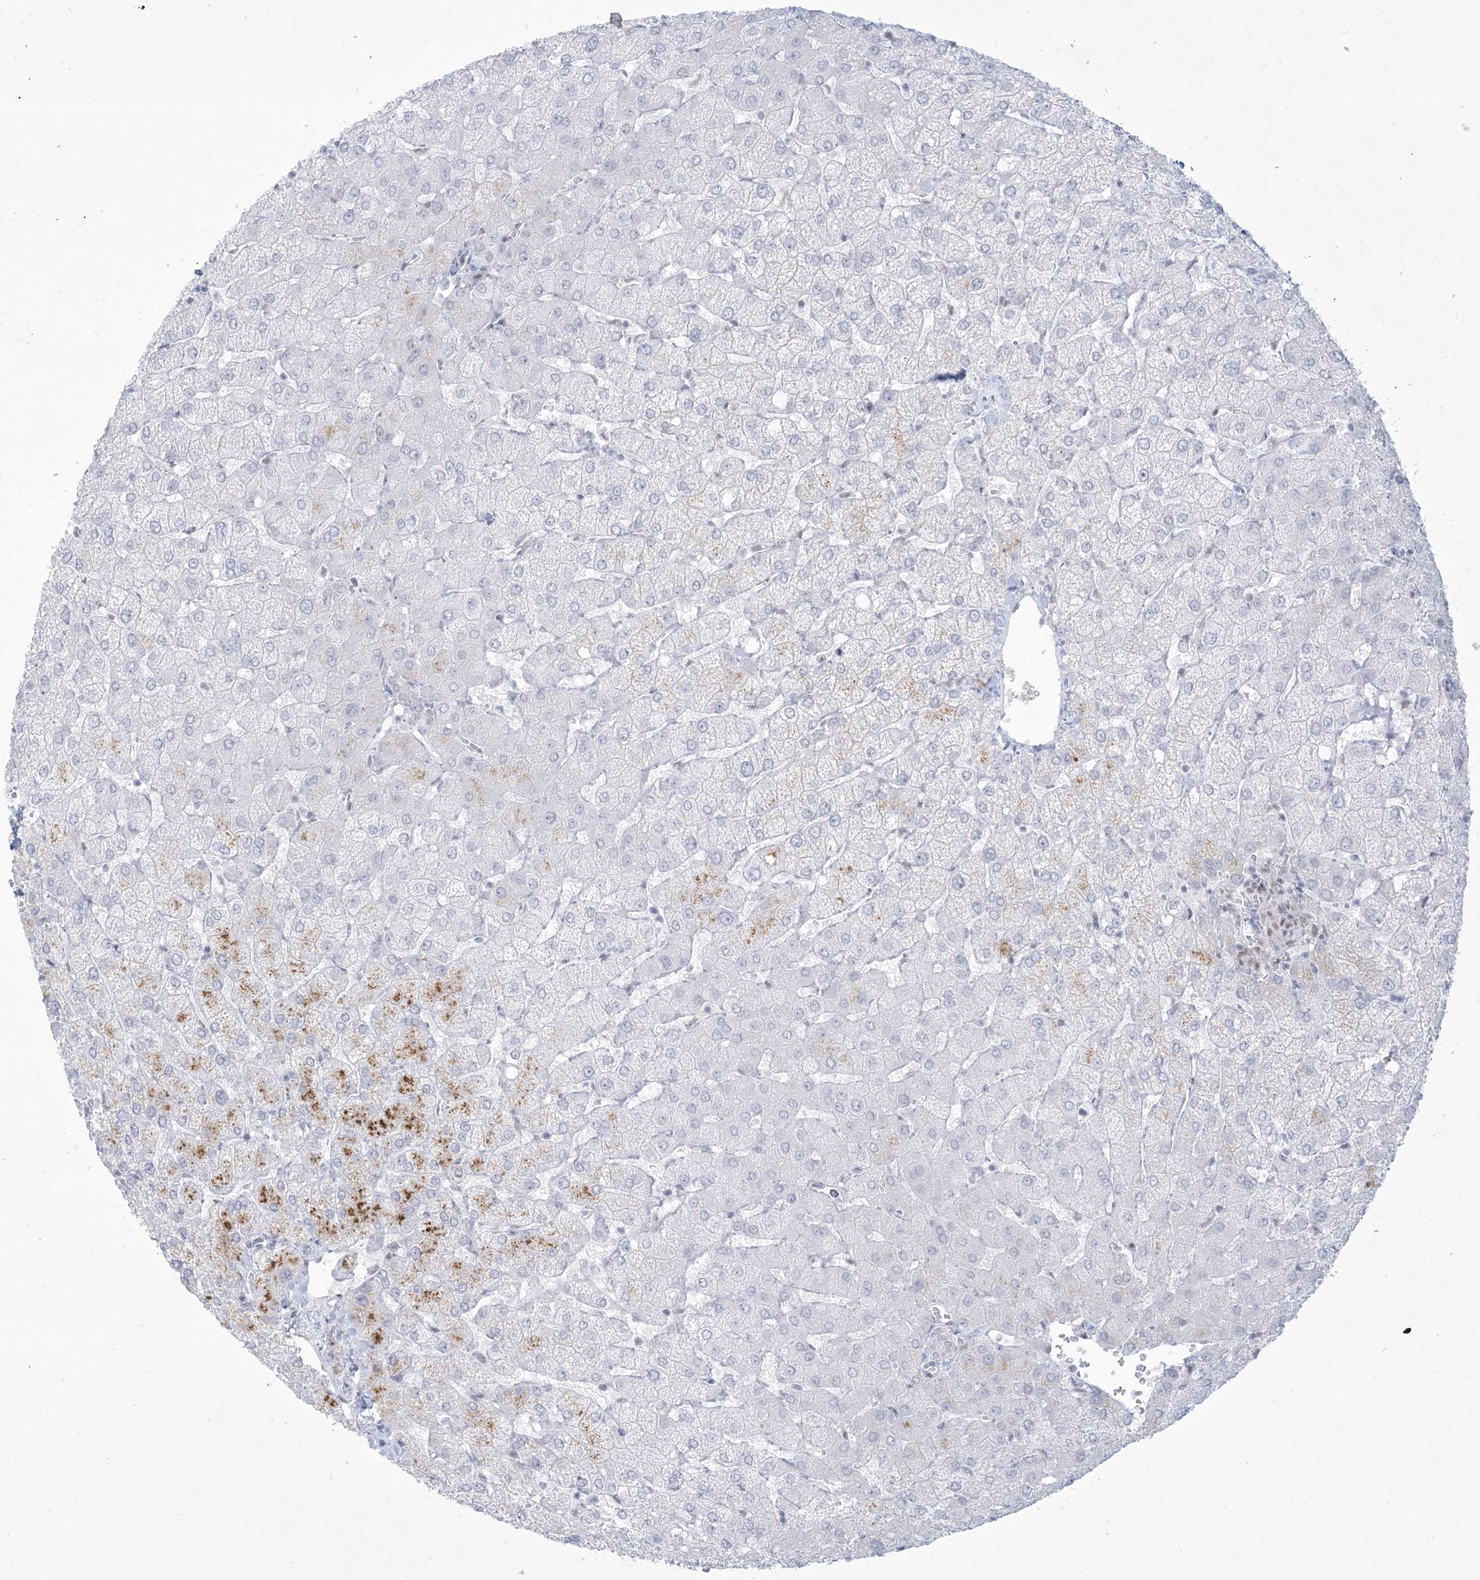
{"staining": {"intensity": "negative", "quantity": "none", "location": "none"}, "tissue": "liver", "cell_type": "Cholangiocytes", "image_type": "normal", "snomed": [{"axis": "morphology", "description": "Normal tissue, NOS"}, {"axis": "topography", "description": "Liver"}], "caption": "Immunohistochemistry (IHC) histopathology image of unremarkable liver: human liver stained with DAB exhibits no significant protein expression in cholangiocytes.", "gene": "HOMEZ", "patient": {"sex": "female", "age": 54}}